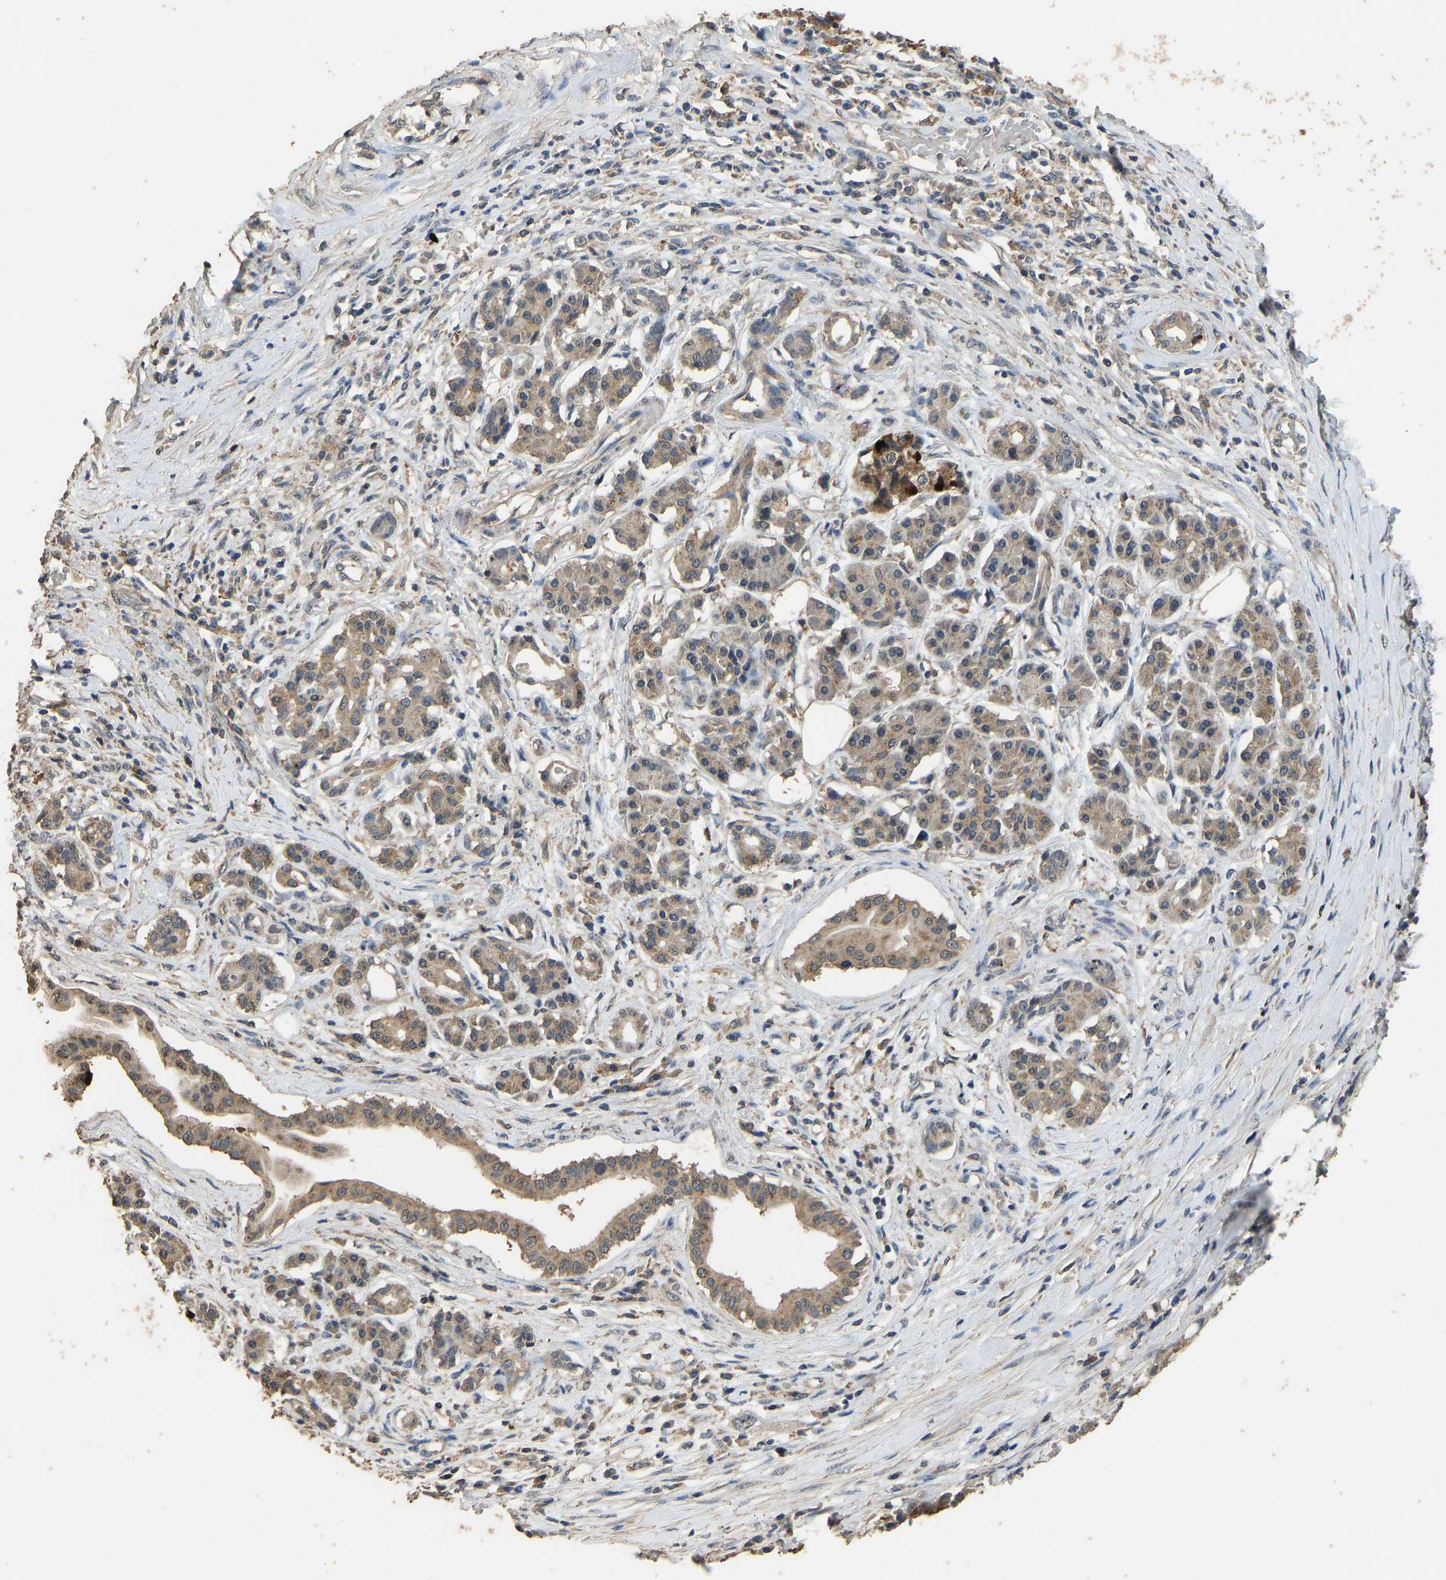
{"staining": {"intensity": "moderate", "quantity": ">75%", "location": "cytoplasmic/membranous"}, "tissue": "pancreatic cancer", "cell_type": "Tumor cells", "image_type": "cancer", "snomed": [{"axis": "morphology", "description": "Adenocarcinoma, NOS"}, {"axis": "topography", "description": "Pancreas"}], "caption": "Protein expression by IHC reveals moderate cytoplasmic/membranous expression in about >75% of tumor cells in adenocarcinoma (pancreatic).", "gene": "CIDEC", "patient": {"sex": "female", "age": 56}}